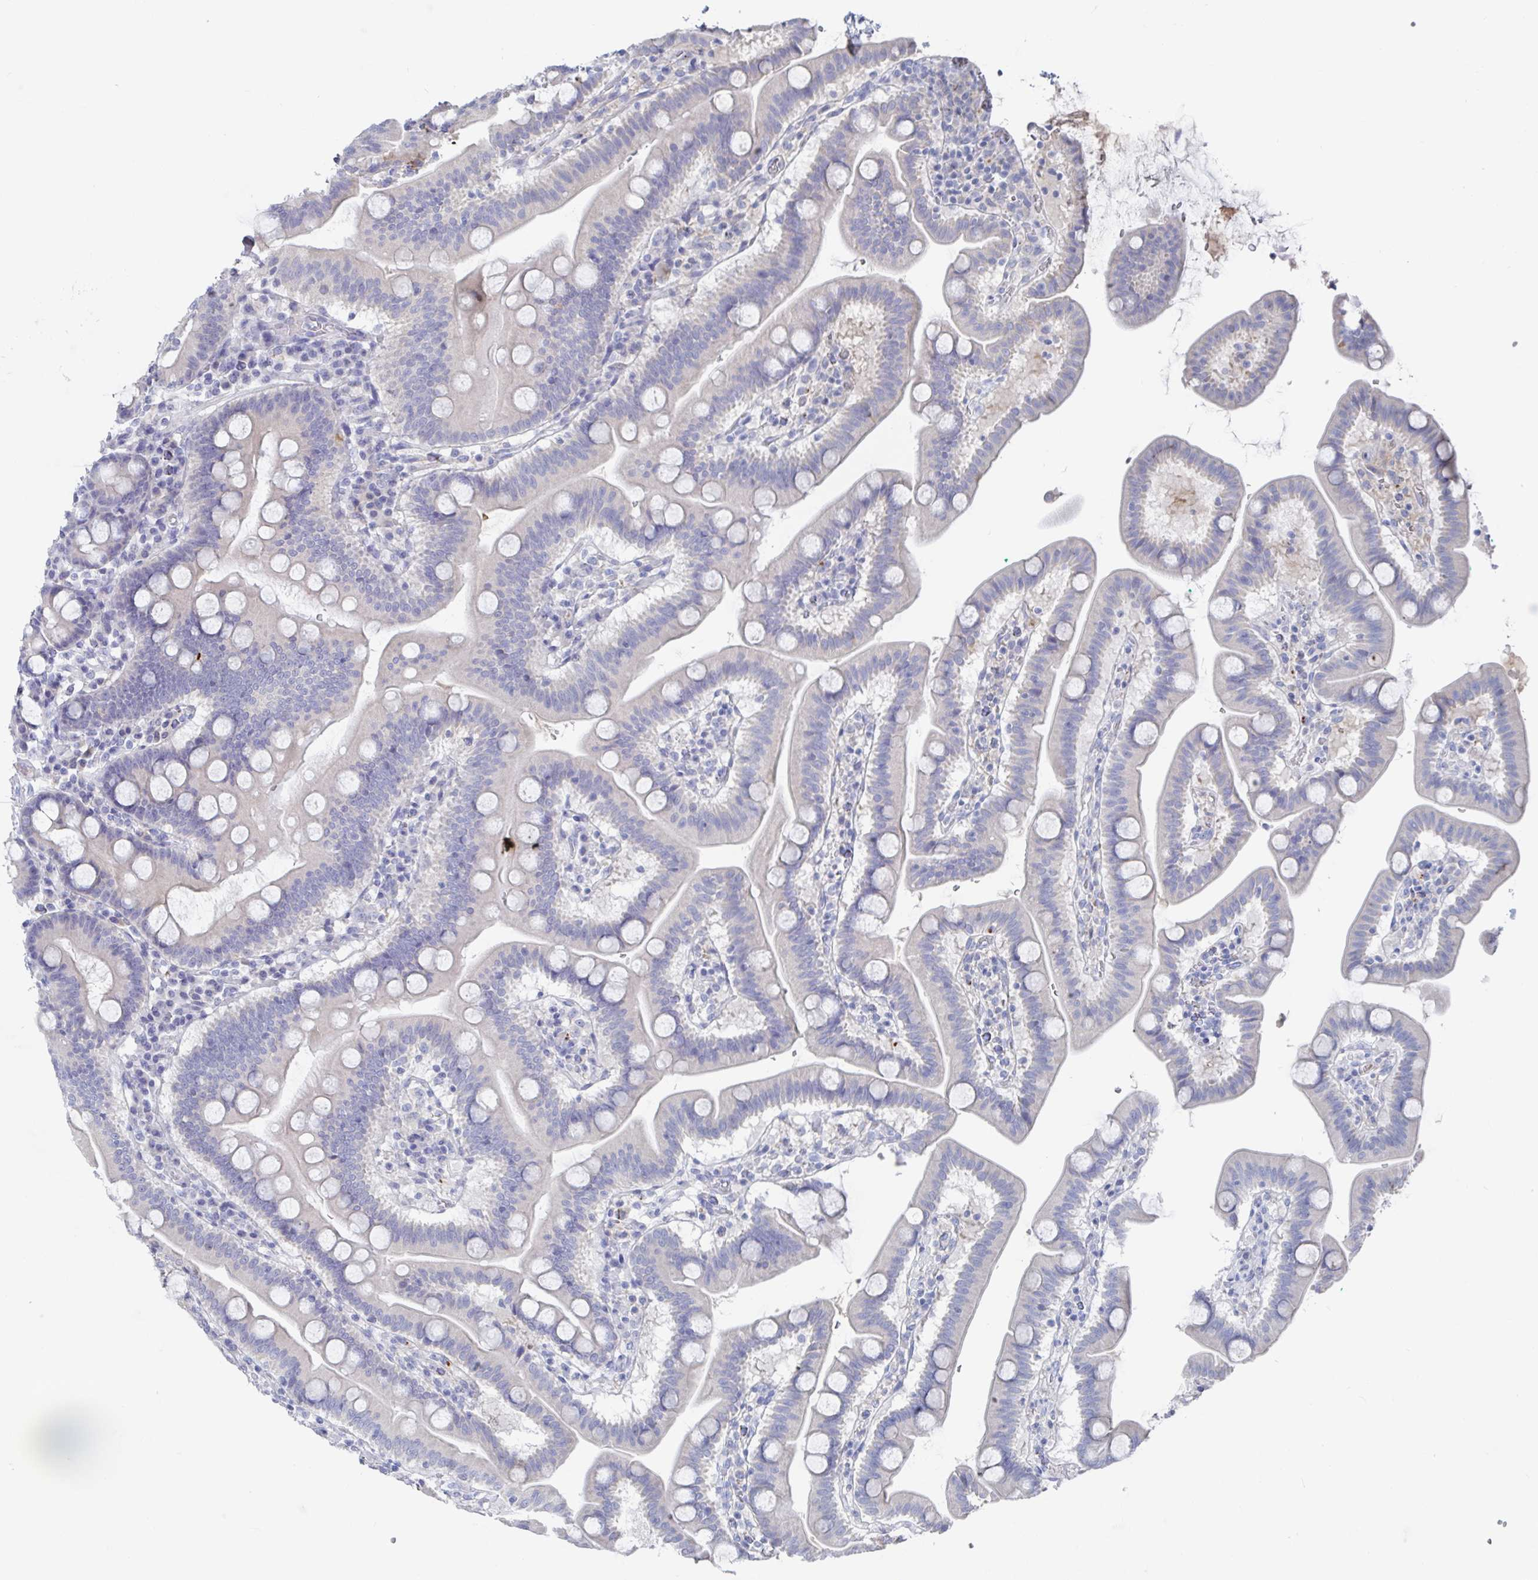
{"staining": {"intensity": "negative", "quantity": "none", "location": "none"}, "tissue": "duodenum", "cell_type": "Glandular cells", "image_type": "normal", "snomed": [{"axis": "morphology", "description": "Normal tissue, NOS"}, {"axis": "topography", "description": "Pancreas"}, {"axis": "topography", "description": "Duodenum"}], "caption": "Immunohistochemical staining of unremarkable duodenum displays no significant positivity in glandular cells.", "gene": "GPR148", "patient": {"sex": "male", "age": 59}}